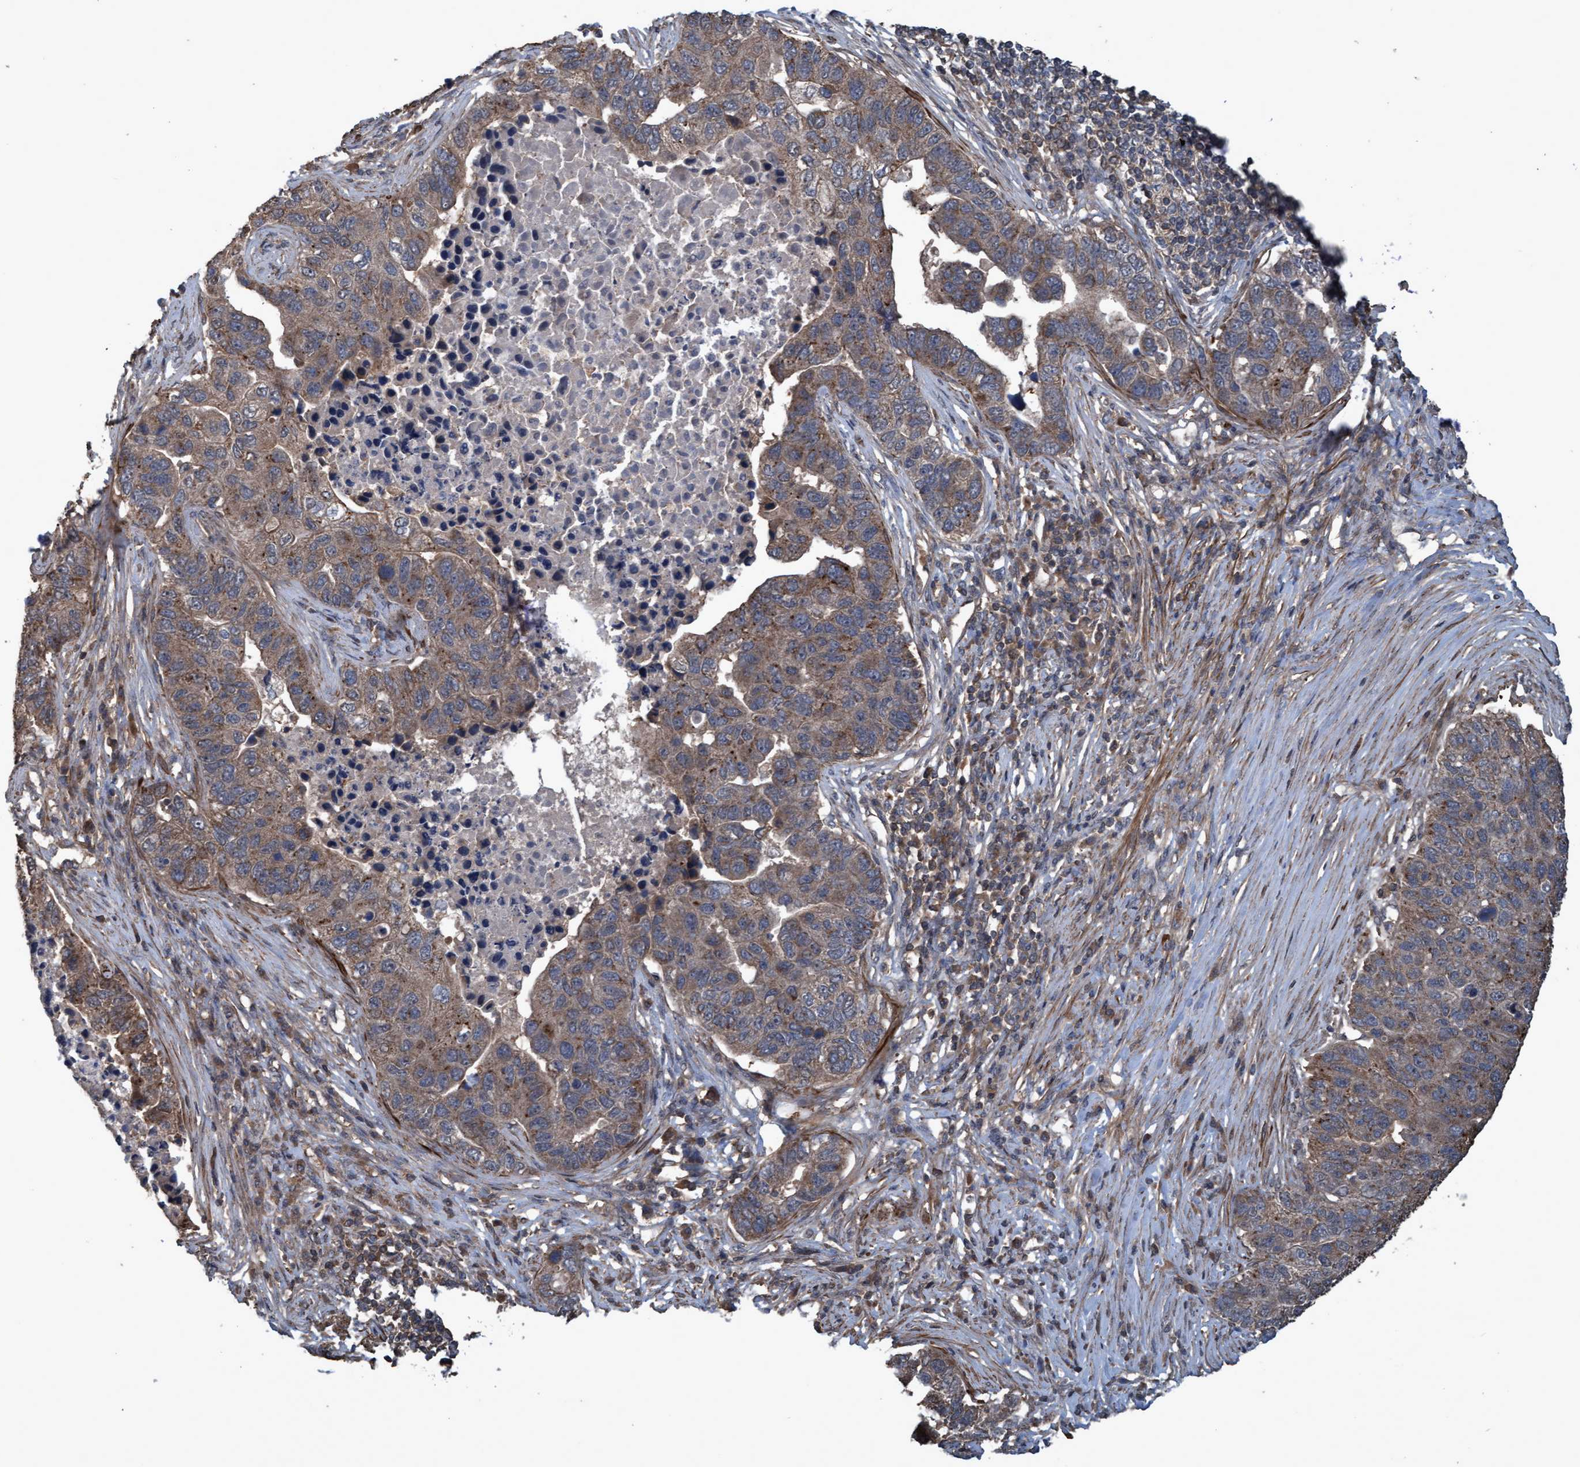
{"staining": {"intensity": "moderate", "quantity": "25%-75%", "location": "cytoplasmic/membranous"}, "tissue": "pancreatic cancer", "cell_type": "Tumor cells", "image_type": "cancer", "snomed": [{"axis": "morphology", "description": "Adenocarcinoma, NOS"}, {"axis": "topography", "description": "Pancreas"}], "caption": "Pancreatic cancer stained with IHC exhibits moderate cytoplasmic/membranous expression in about 25%-75% of tumor cells.", "gene": "GGT6", "patient": {"sex": "female", "age": 61}}